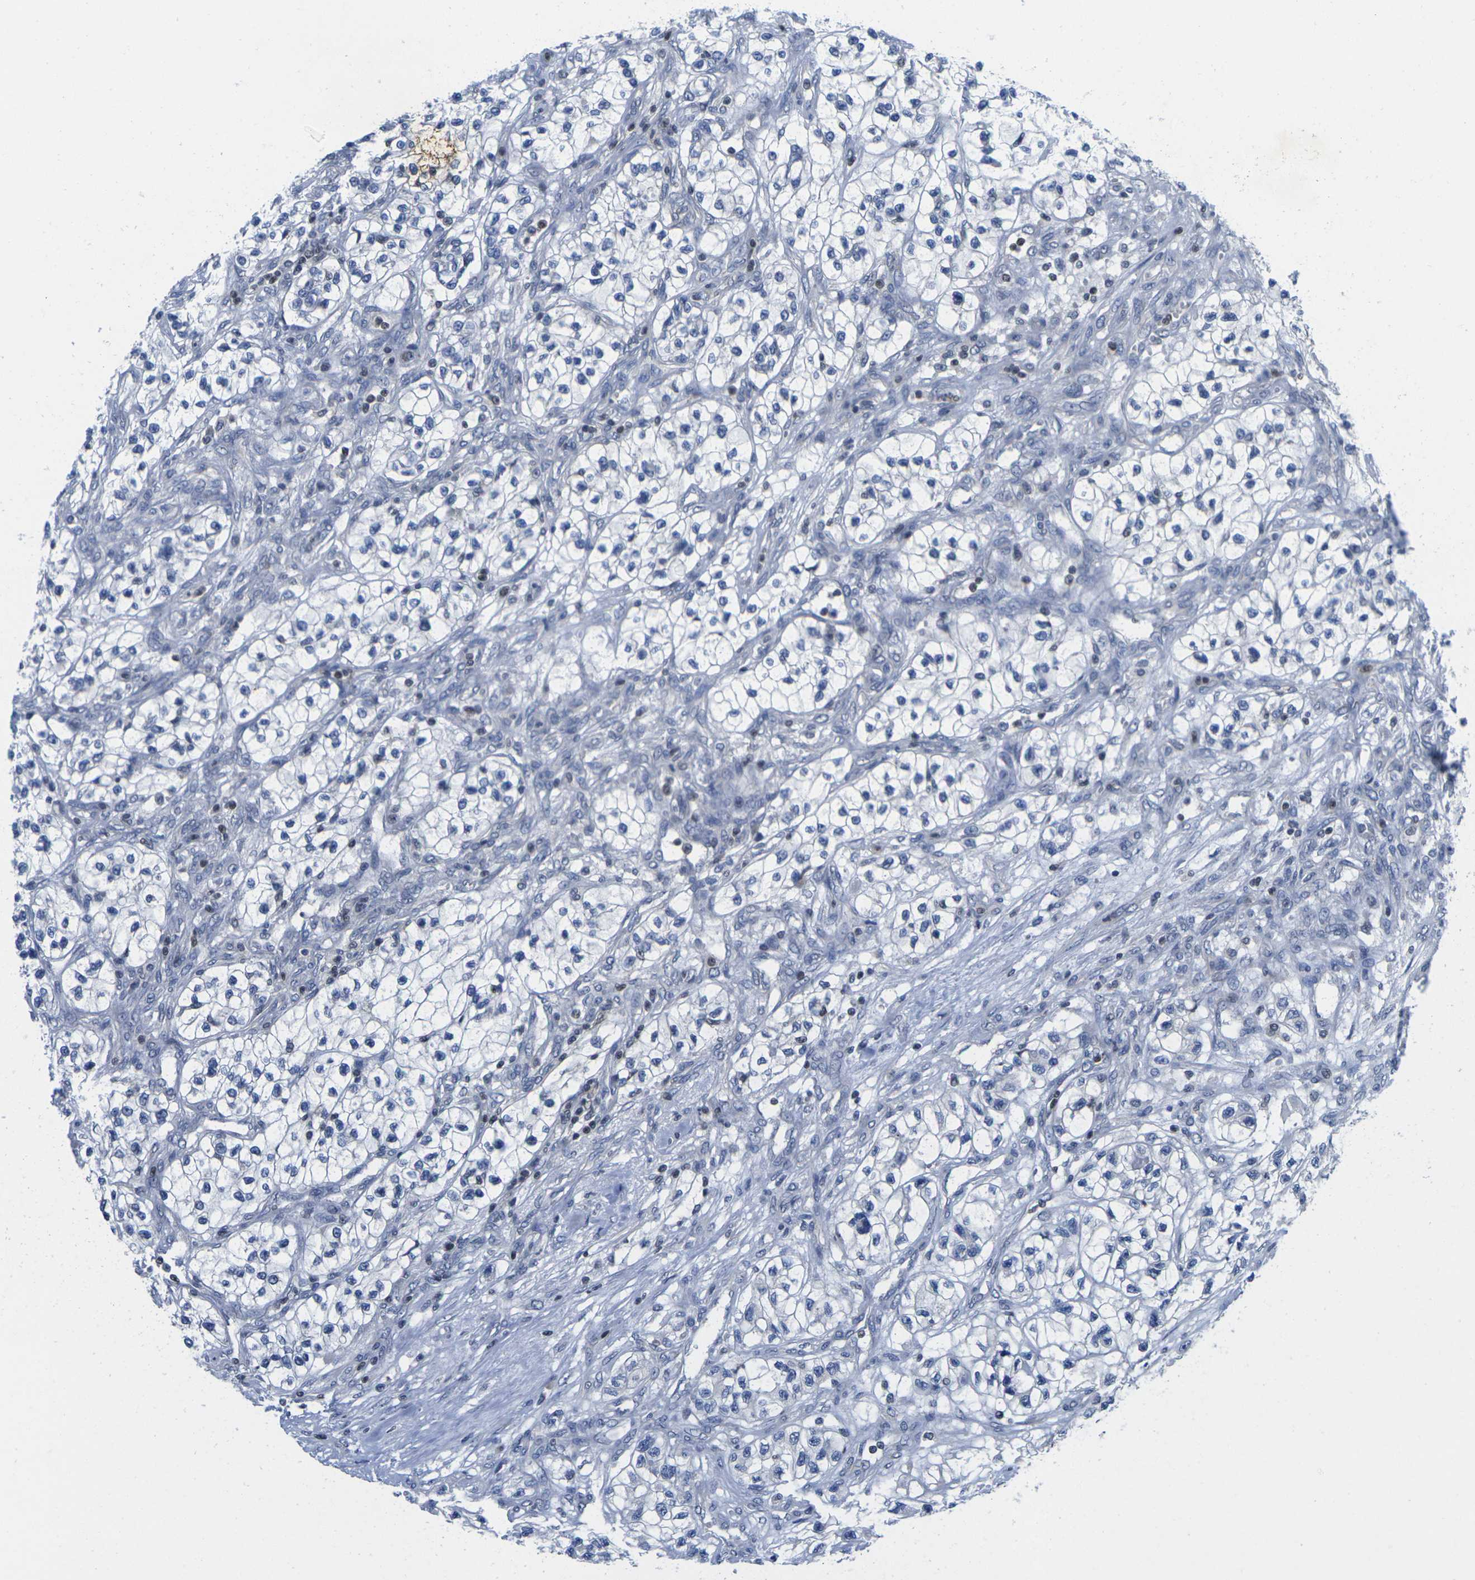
{"staining": {"intensity": "negative", "quantity": "none", "location": "none"}, "tissue": "renal cancer", "cell_type": "Tumor cells", "image_type": "cancer", "snomed": [{"axis": "morphology", "description": "Adenocarcinoma, NOS"}, {"axis": "topography", "description": "Kidney"}], "caption": "Immunohistochemistry (IHC) histopathology image of neoplastic tissue: adenocarcinoma (renal) stained with DAB exhibits no significant protein expression in tumor cells. Brightfield microscopy of IHC stained with DAB (3,3'-diaminobenzidine) (brown) and hematoxylin (blue), captured at high magnification.", "gene": "IKZF1", "patient": {"sex": "female", "age": 57}}